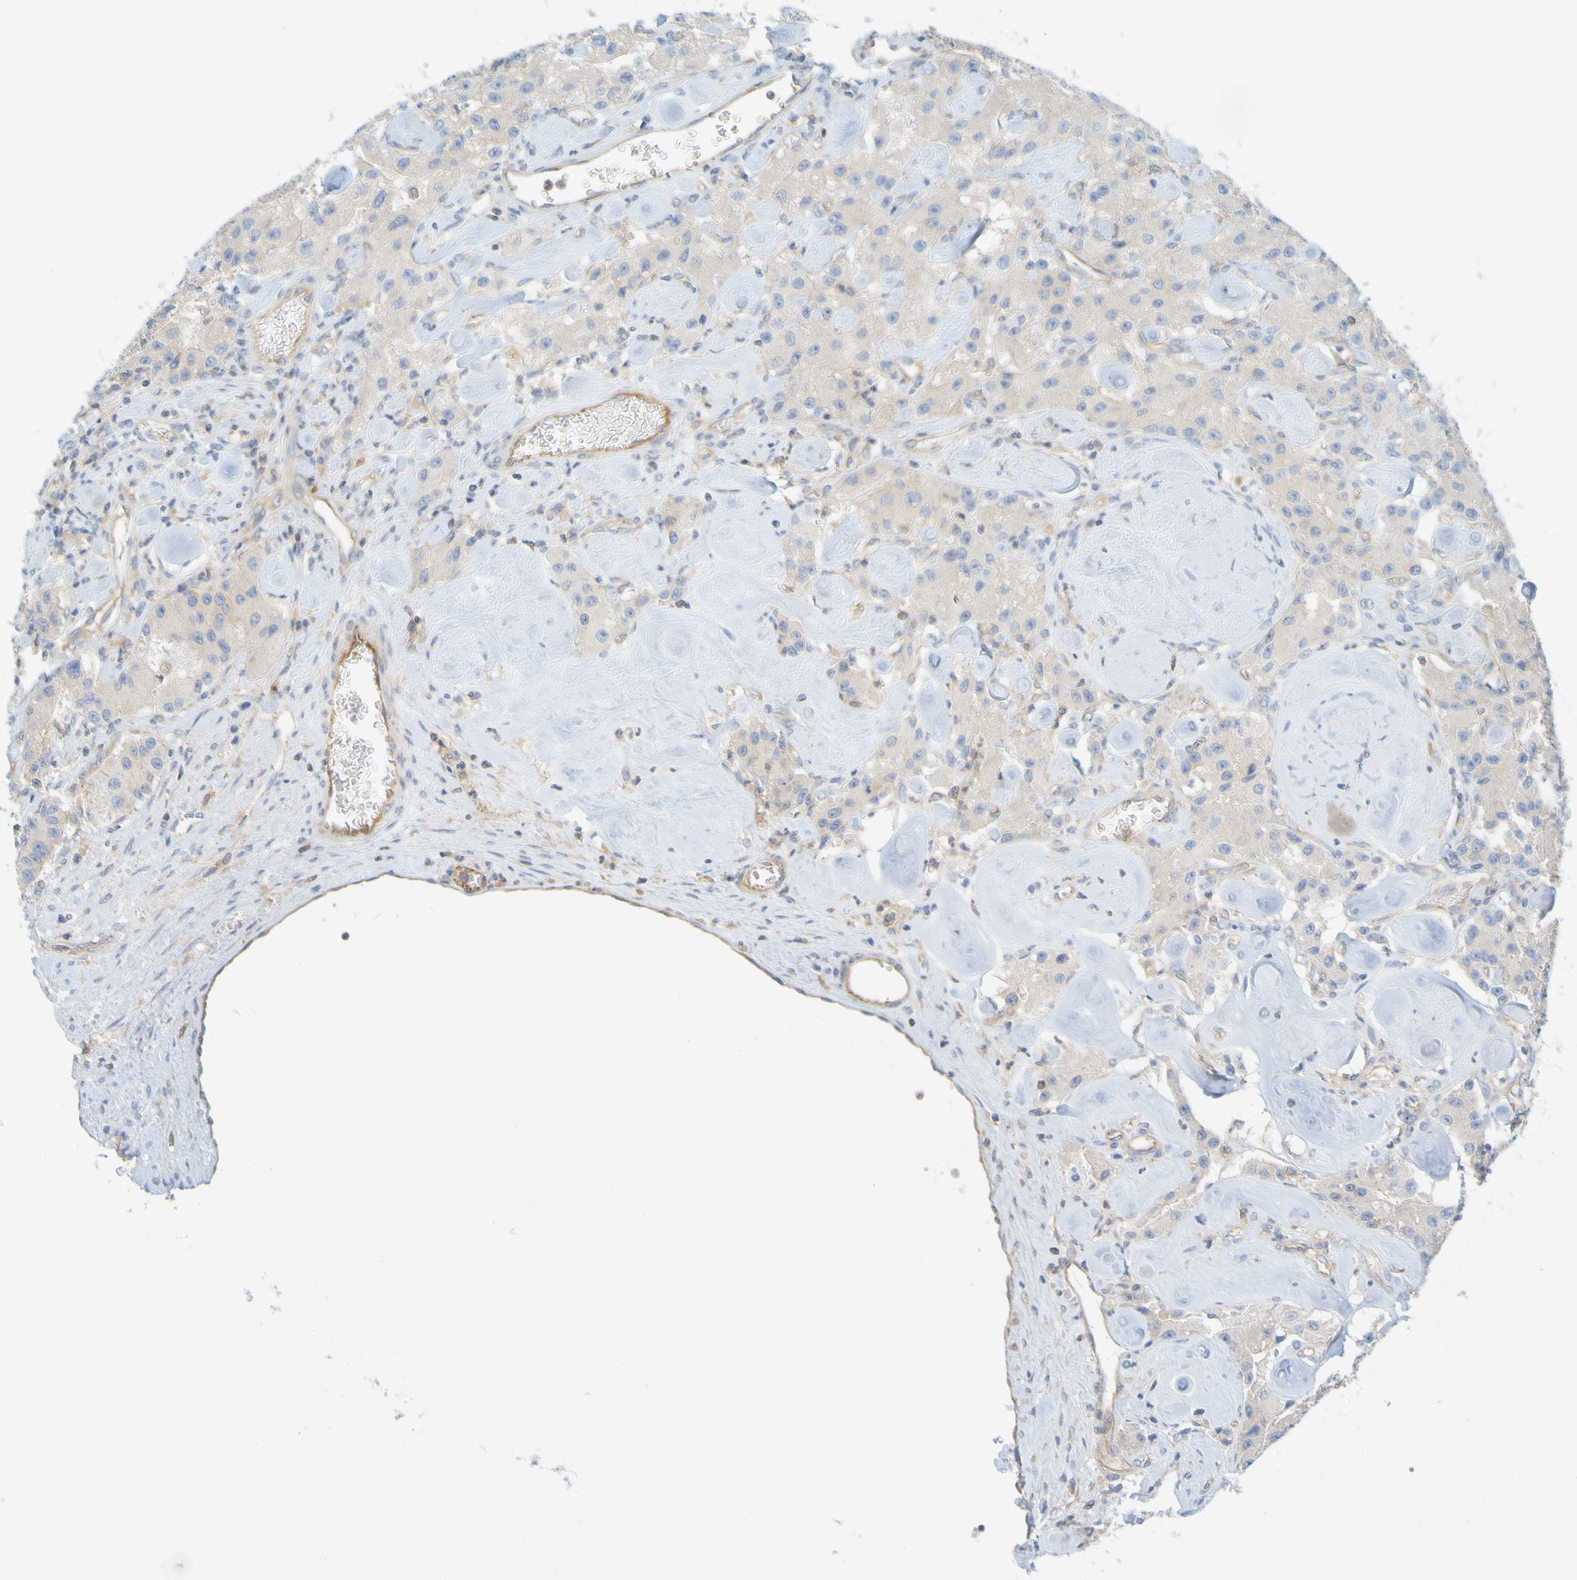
{"staining": {"intensity": "weak", "quantity": ">75%", "location": "cytoplasmic/membranous"}, "tissue": "carcinoid", "cell_type": "Tumor cells", "image_type": "cancer", "snomed": [{"axis": "morphology", "description": "Carcinoid, malignant, NOS"}, {"axis": "topography", "description": "Pancreas"}], "caption": "An immunohistochemistry photomicrograph of neoplastic tissue is shown. Protein staining in brown labels weak cytoplasmic/membranous positivity in carcinoid within tumor cells. The staining is performed using DAB (3,3'-diaminobenzidine) brown chromogen to label protein expression. The nuclei are counter-stained blue using hematoxylin.", "gene": "APPL1", "patient": {"sex": "male", "age": 41}}